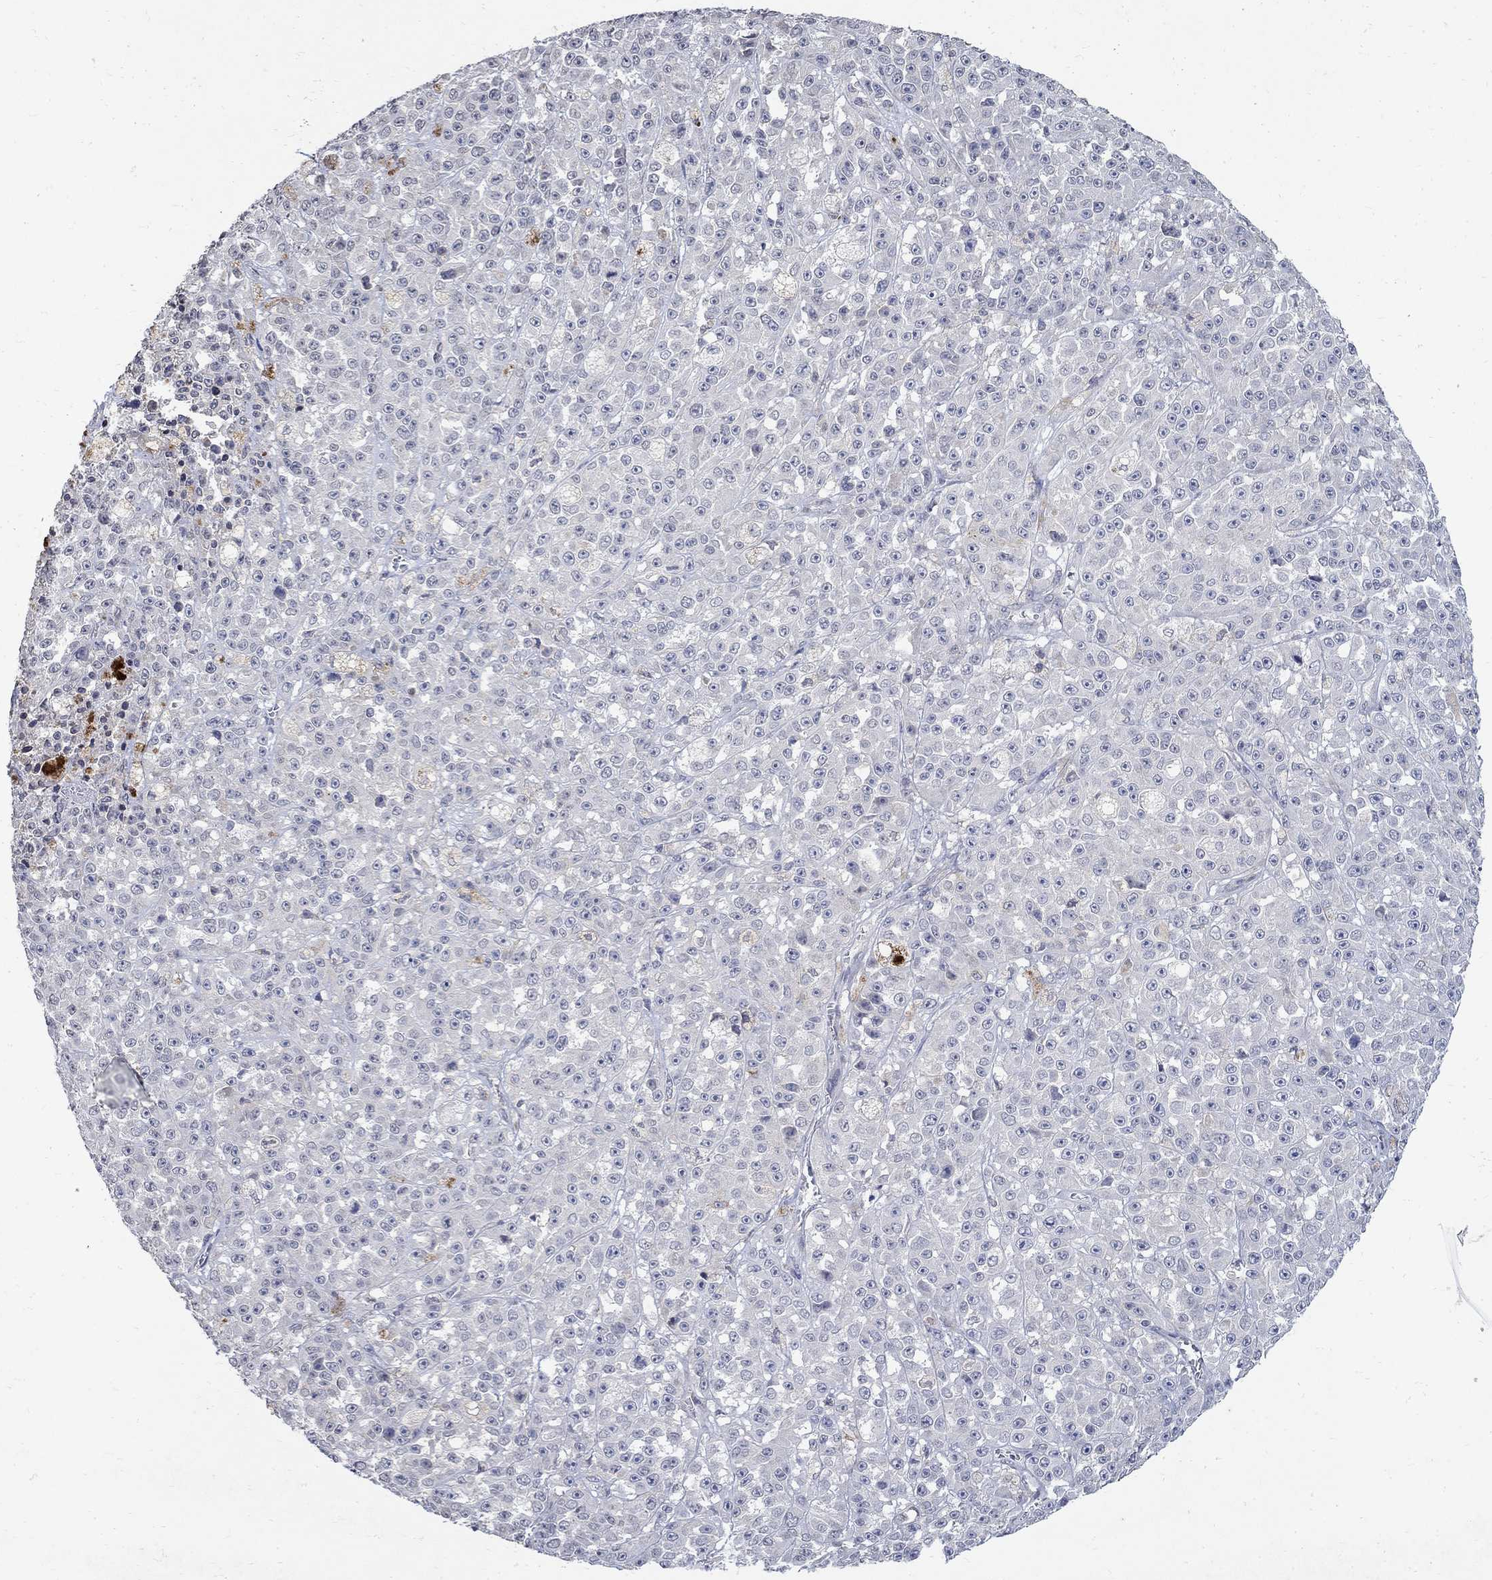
{"staining": {"intensity": "negative", "quantity": "none", "location": "none"}, "tissue": "melanoma", "cell_type": "Tumor cells", "image_type": "cancer", "snomed": [{"axis": "morphology", "description": "Malignant melanoma, NOS"}, {"axis": "topography", "description": "Skin"}], "caption": "The immunohistochemistry (IHC) image has no significant expression in tumor cells of melanoma tissue.", "gene": "TMEM169", "patient": {"sex": "female", "age": 58}}